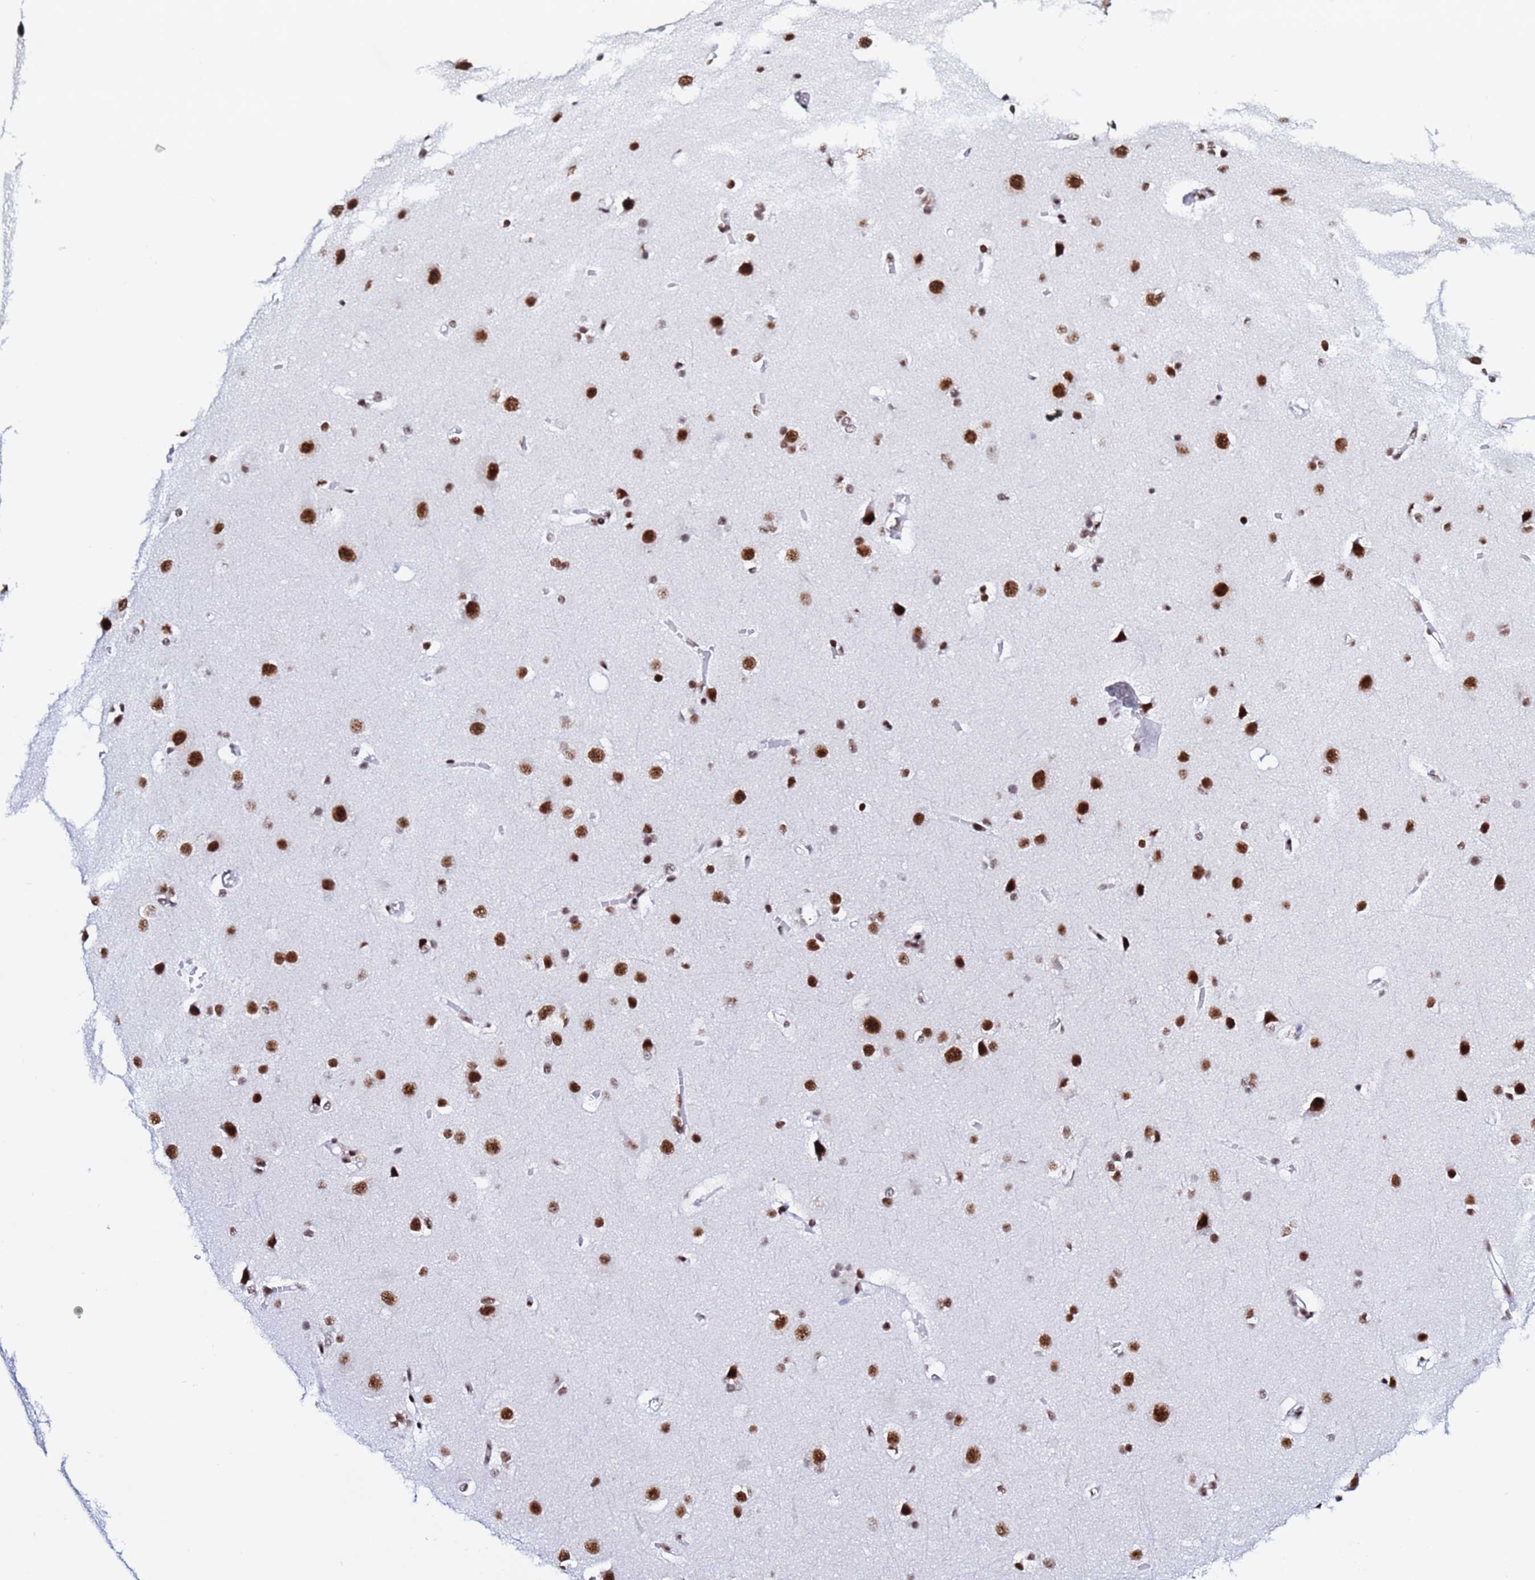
{"staining": {"intensity": "moderate", "quantity": "<25%", "location": "nuclear"}, "tissue": "cerebral cortex", "cell_type": "Endothelial cells", "image_type": "normal", "snomed": [{"axis": "morphology", "description": "Normal tissue, NOS"}, {"axis": "topography", "description": "Cerebral cortex"}], "caption": "A photomicrograph of human cerebral cortex stained for a protein reveals moderate nuclear brown staining in endothelial cells. Using DAB (3,3'-diaminobenzidine) (brown) and hematoxylin (blue) stains, captured at high magnification using brightfield microscopy.", "gene": "SNRPA1", "patient": {"sex": "male", "age": 37}}